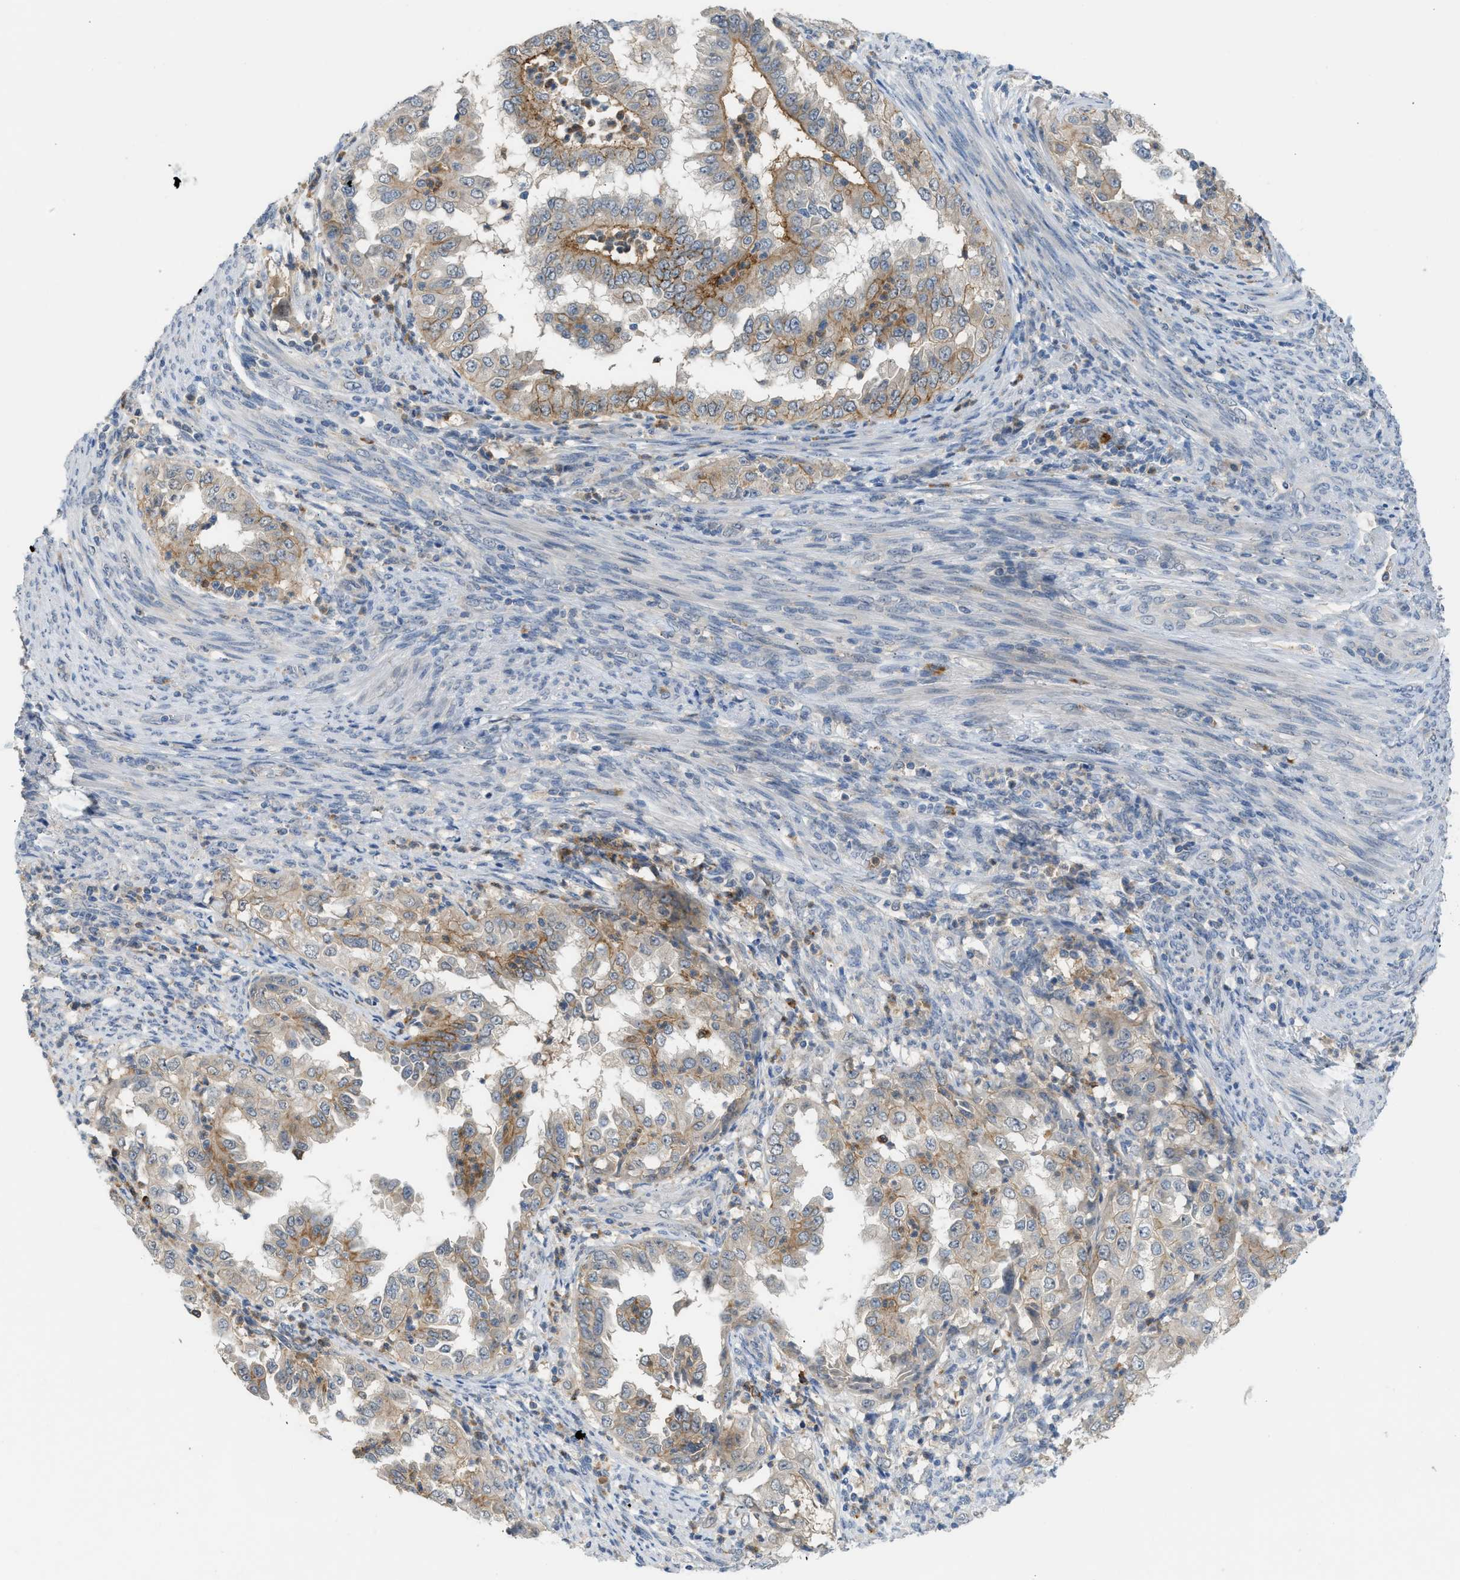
{"staining": {"intensity": "weak", "quantity": "25%-75%", "location": "cytoplasmic/membranous"}, "tissue": "endometrial cancer", "cell_type": "Tumor cells", "image_type": "cancer", "snomed": [{"axis": "morphology", "description": "Adenocarcinoma, NOS"}, {"axis": "topography", "description": "Endometrium"}], "caption": "IHC of human endometrial adenocarcinoma reveals low levels of weak cytoplasmic/membranous staining in approximately 25%-75% of tumor cells.", "gene": "RHBDF2", "patient": {"sex": "female", "age": 85}}